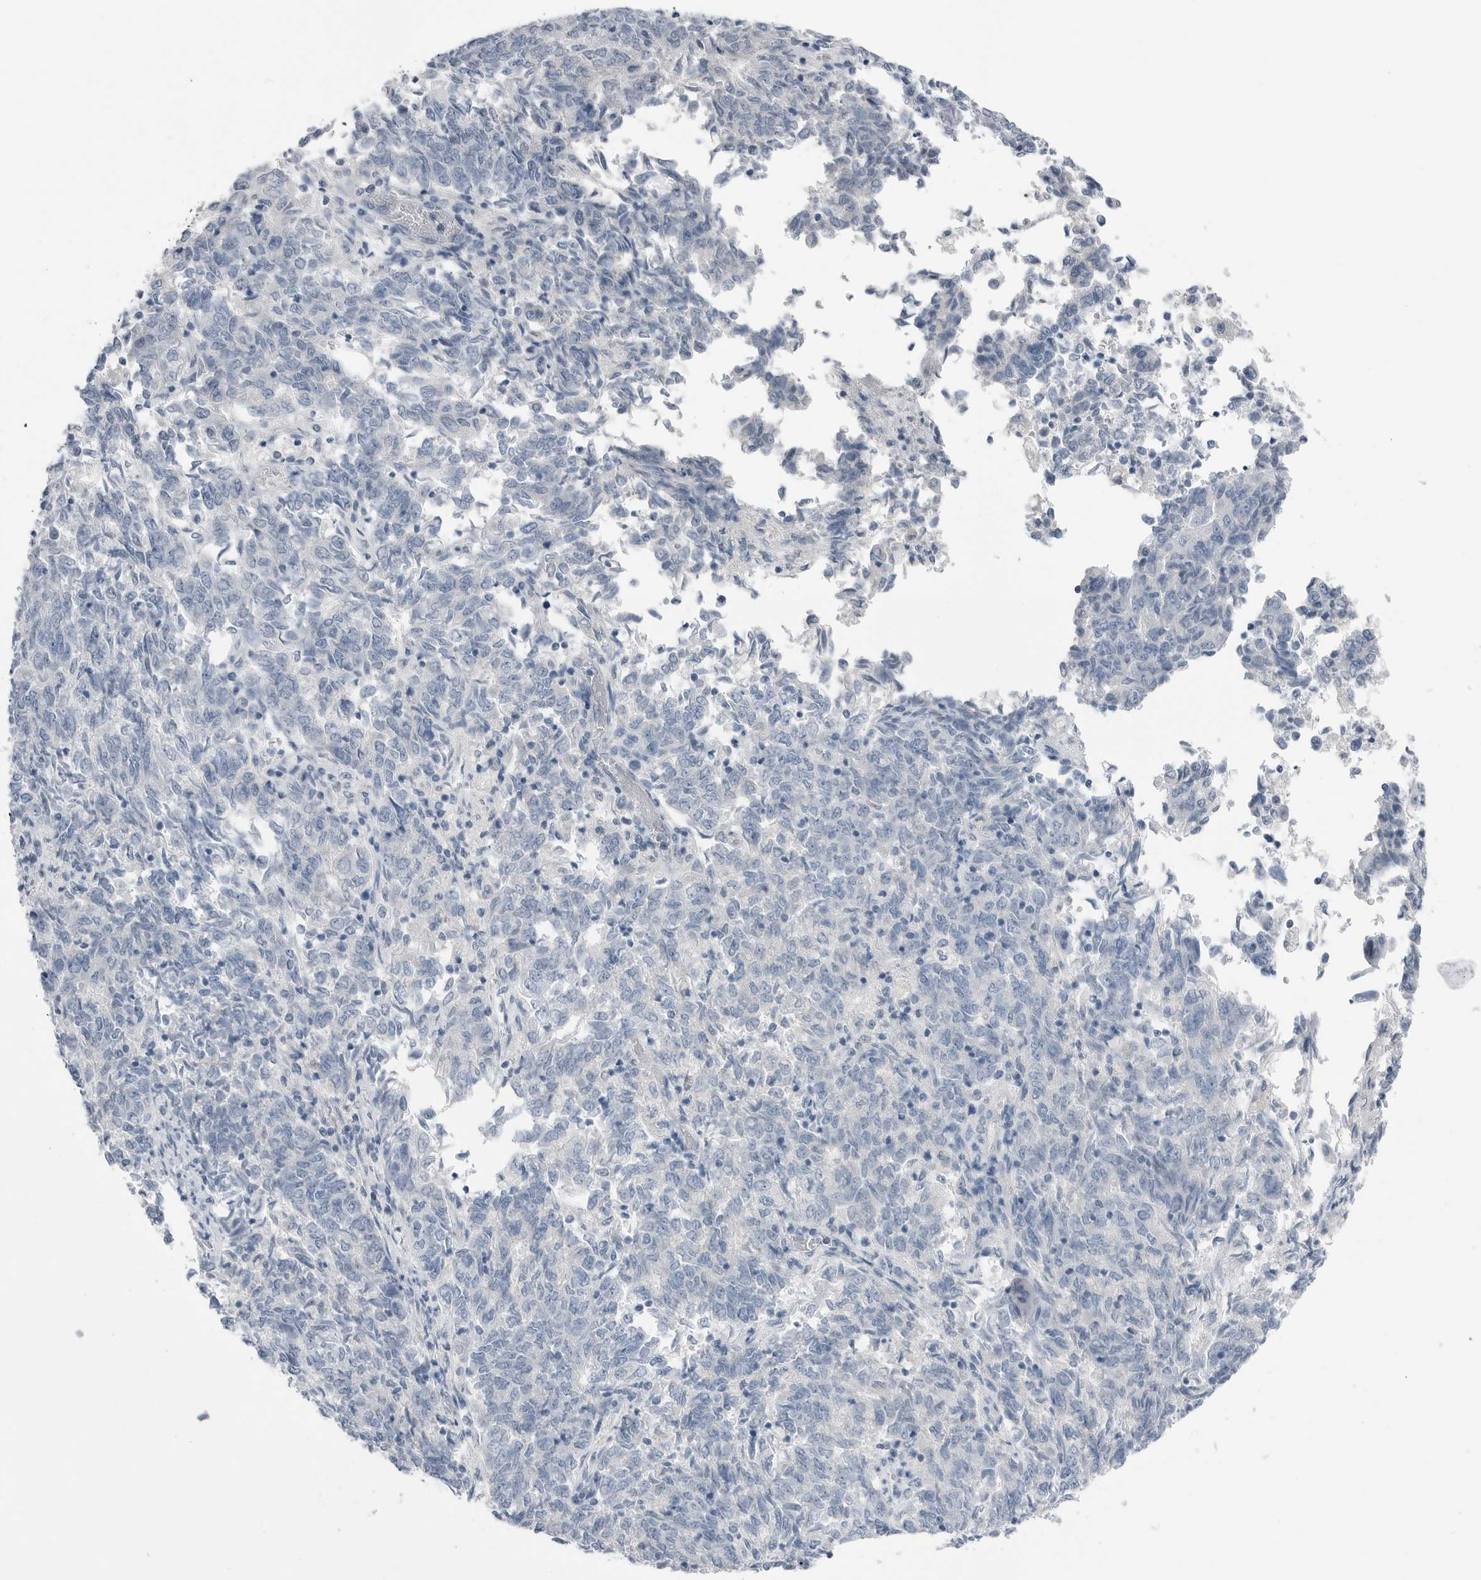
{"staining": {"intensity": "negative", "quantity": "none", "location": "none"}, "tissue": "endometrial cancer", "cell_type": "Tumor cells", "image_type": "cancer", "snomed": [{"axis": "morphology", "description": "Adenocarcinoma, NOS"}, {"axis": "topography", "description": "Endometrium"}], "caption": "This histopathology image is of endometrial adenocarcinoma stained with immunohistochemistry to label a protein in brown with the nuclei are counter-stained blue. There is no positivity in tumor cells. The staining was performed using DAB to visualize the protein expression in brown, while the nuclei were stained in blue with hematoxylin (Magnification: 20x).", "gene": "ABHD12", "patient": {"sex": "female", "age": 80}}